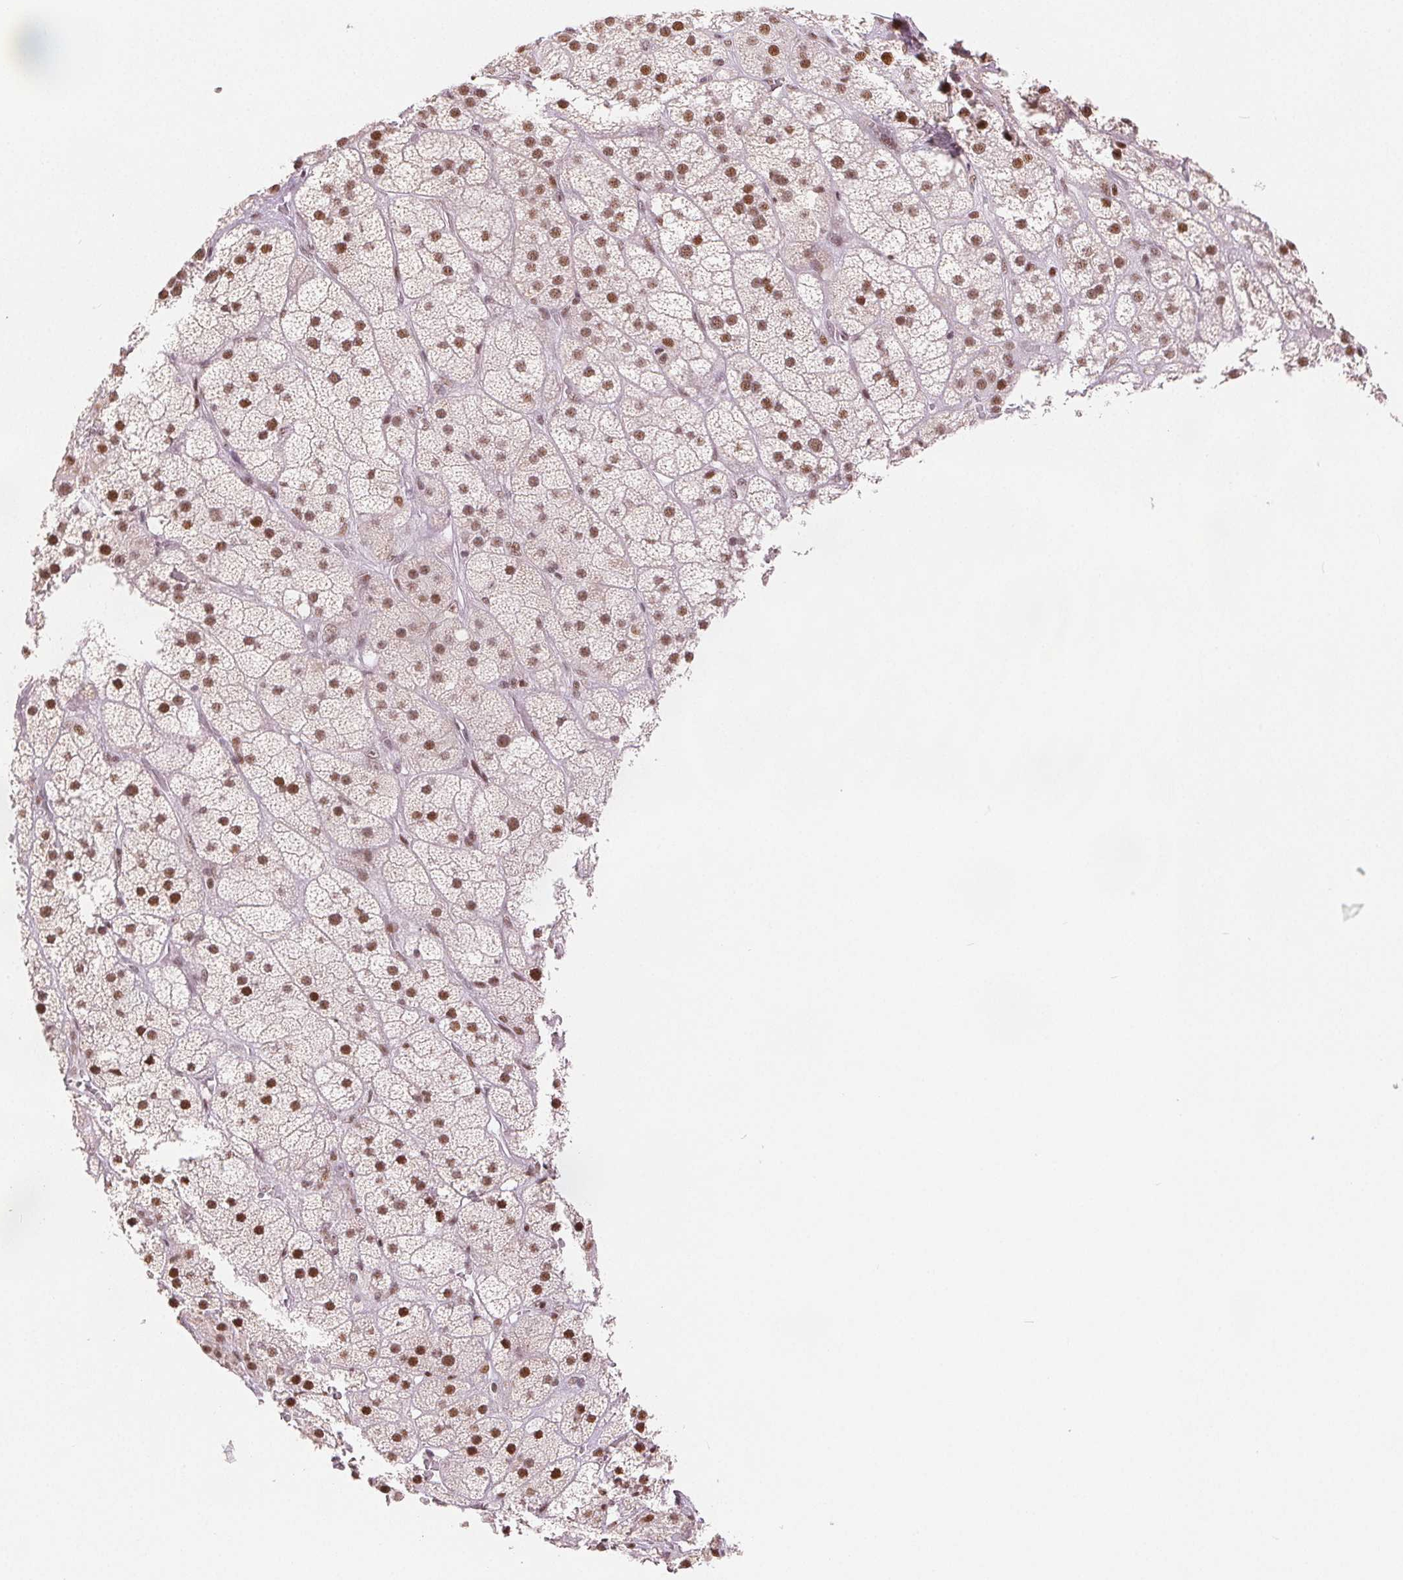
{"staining": {"intensity": "moderate", "quantity": ">75%", "location": "nuclear"}, "tissue": "adrenal gland", "cell_type": "Glandular cells", "image_type": "normal", "snomed": [{"axis": "morphology", "description": "Normal tissue, NOS"}, {"axis": "topography", "description": "Adrenal gland"}], "caption": "Protein analysis of benign adrenal gland shows moderate nuclear expression in approximately >75% of glandular cells. (IHC, brightfield microscopy, high magnification).", "gene": "ZNF703", "patient": {"sex": "male", "age": 57}}